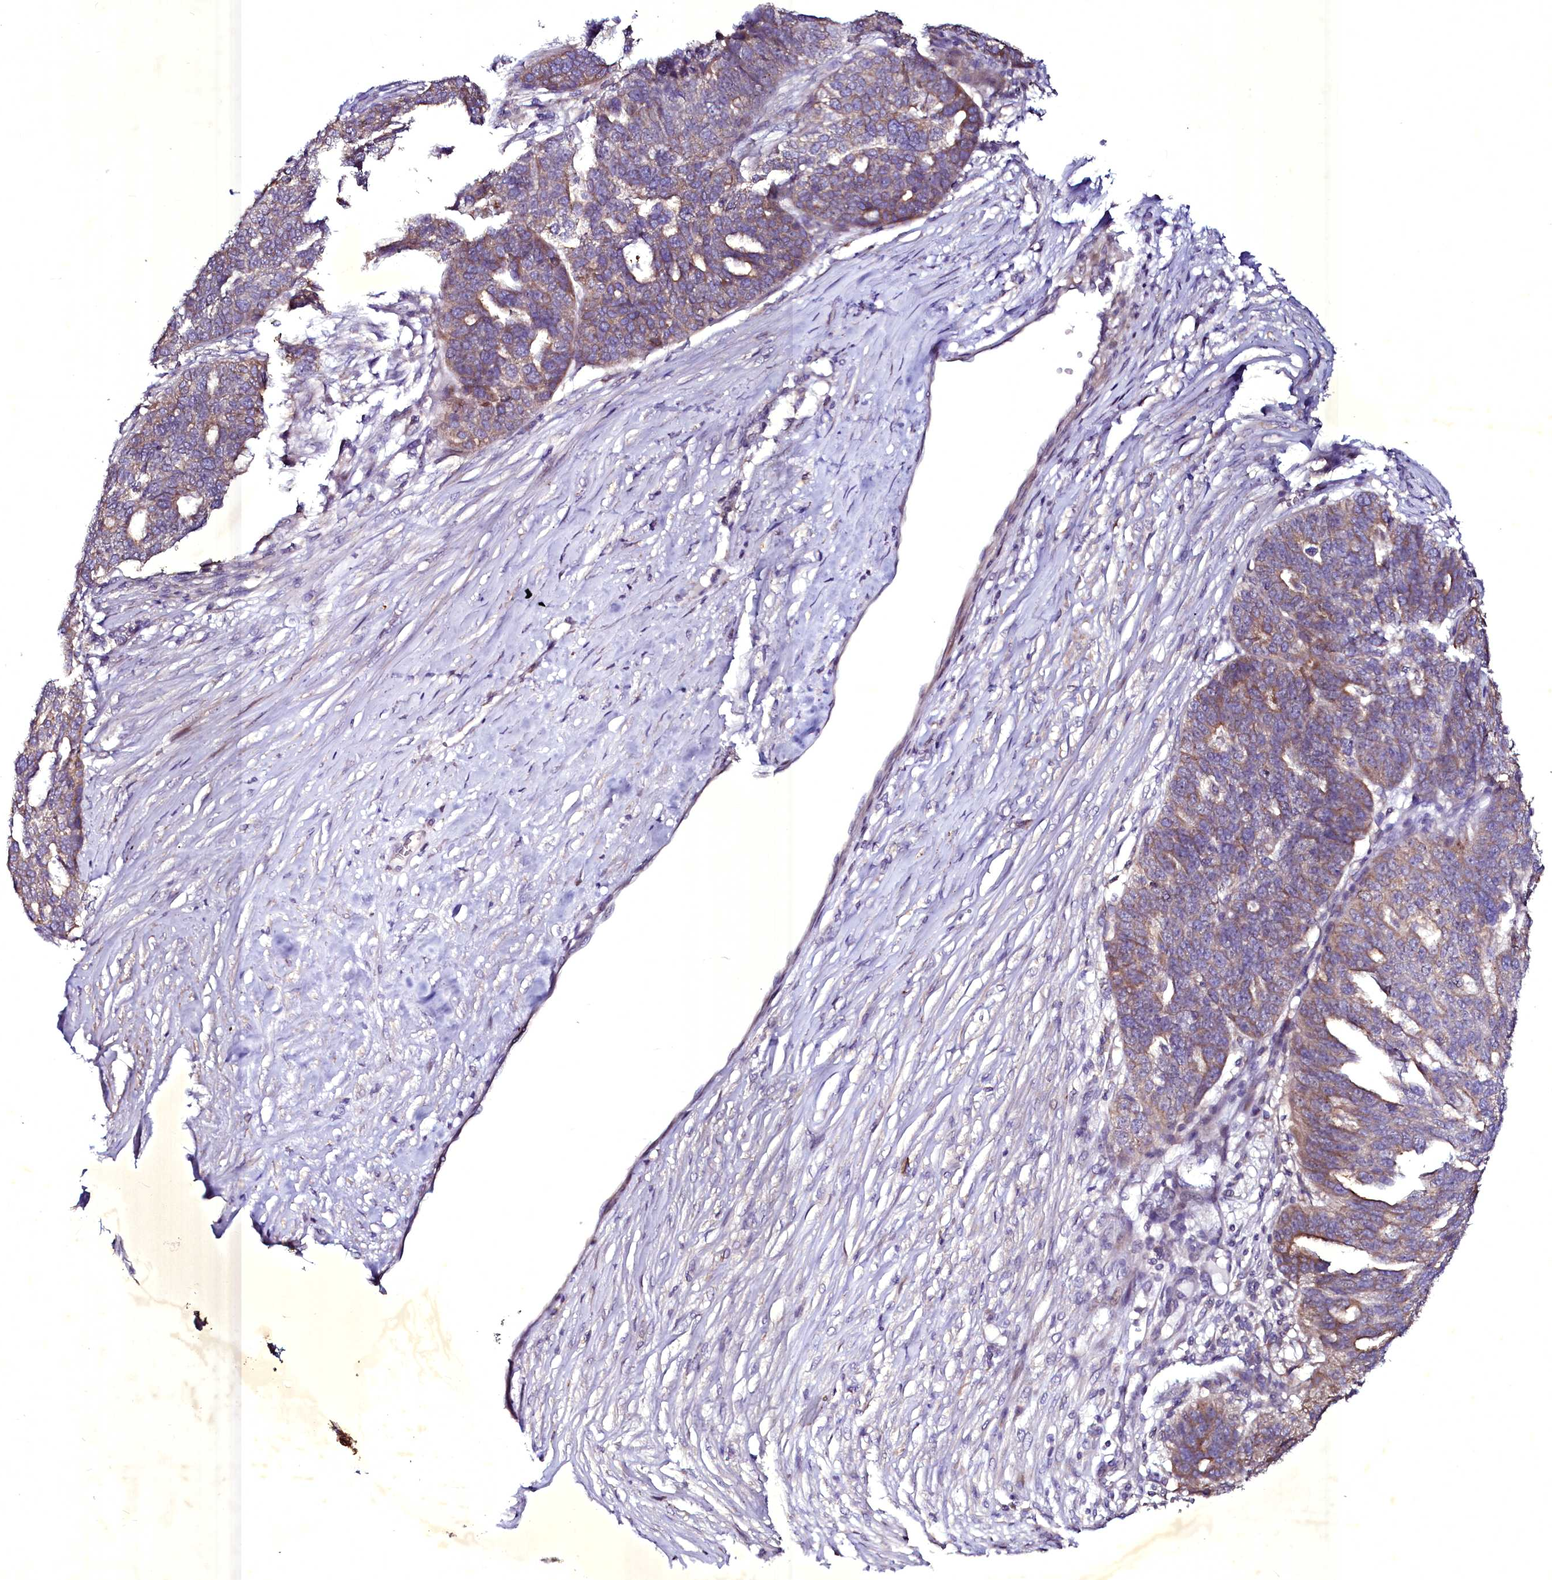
{"staining": {"intensity": "weak", "quantity": "25%-75%", "location": "cytoplasmic/membranous"}, "tissue": "ovarian cancer", "cell_type": "Tumor cells", "image_type": "cancer", "snomed": [{"axis": "morphology", "description": "Cystadenocarcinoma, serous, NOS"}, {"axis": "topography", "description": "Ovary"}], "caption": "Ovarian cancer (serous cystadenocarcinoma) stained with a protein marker demonstrates weak staining in tumor cells.", "gene": "SELENOT", "patient": {"sex": "female", "age": 59}}